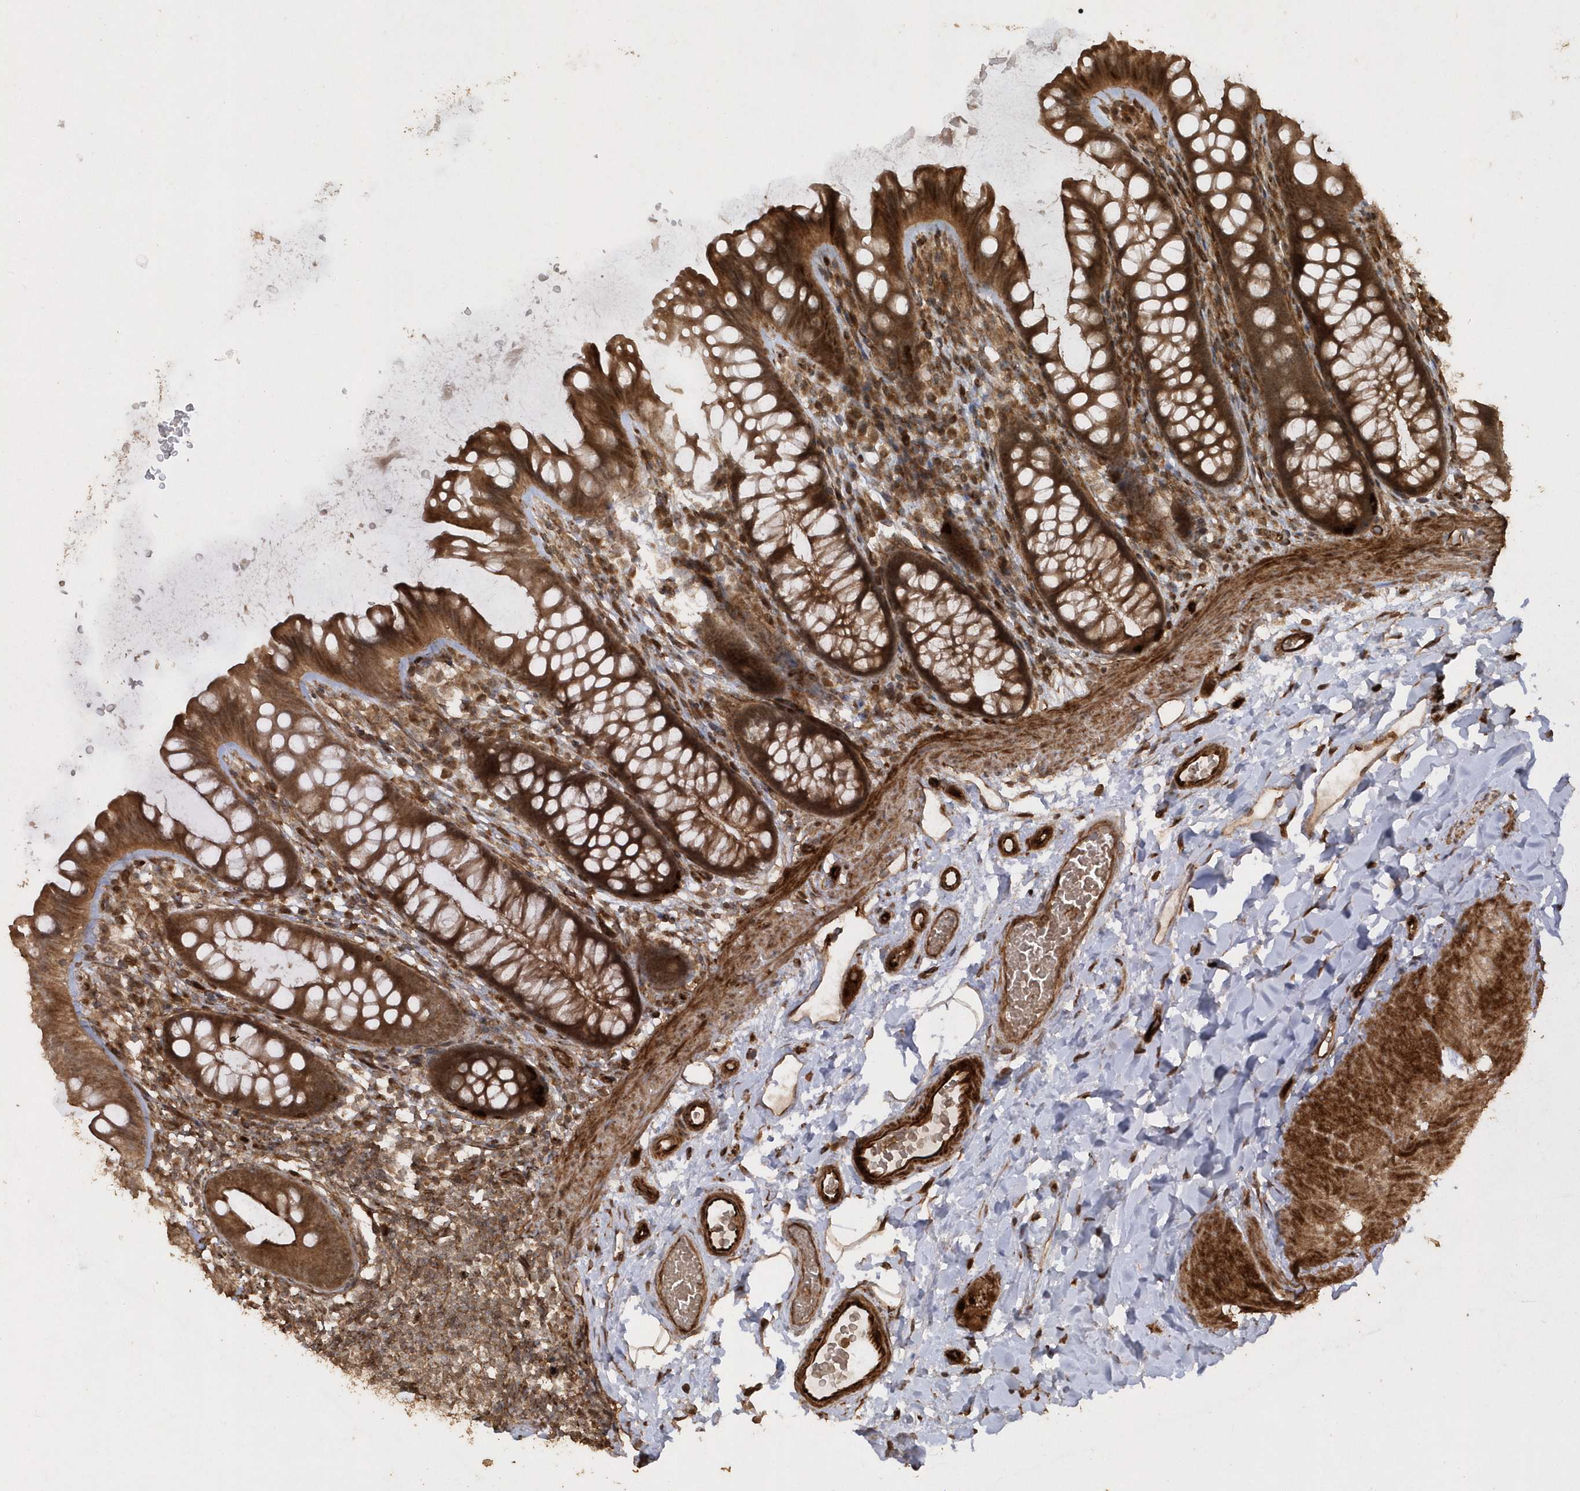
{"staining": {"intensity": "strong", "quantity": ">75%", "location": "cytoplasmic/membranous"}, "tissue": "colon", "cell_type": "Endothelial cells", "image_type": "normal", "snomed": [{"axis": "morphology", "description": "Normal tissue, NOS"}, {"axis": "topography", "description": "Colon"}], "caption": "Colon stained with a brown dye reveals strong cytoplasmic/membranous positive staining in about >75% of endothelial cells.", "gene": "AVPI1", "patient": {"sex": "female", "age": 62}}